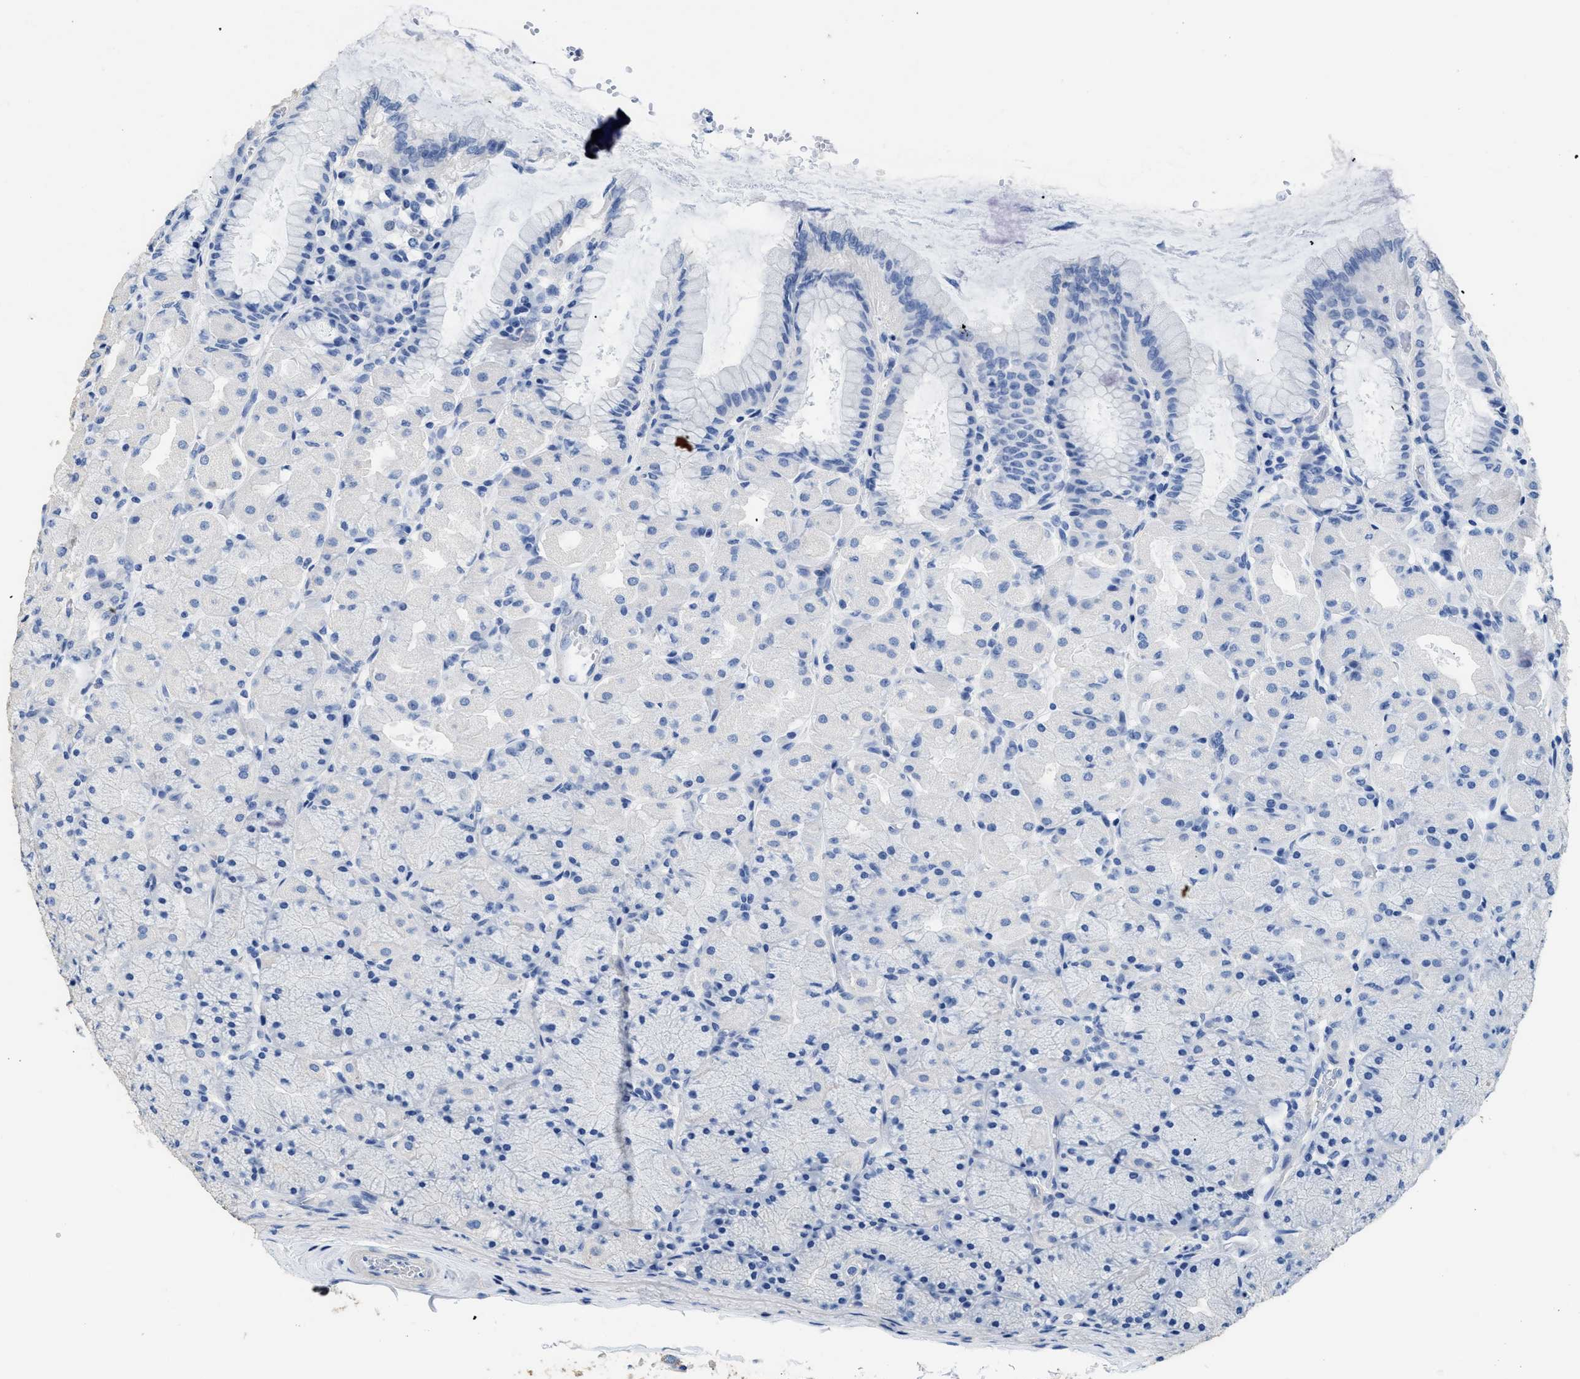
{"staining": {"intensity": "negative", "quantity": "none", "location": "none"}, "tissue": "stomach", "cell_type": "Glandular cells", "image_type": "normal", "snomed": [{"axis": "morphology", "description": "Normal tissue, NOS"}, {"axis": "topography", "description": "Stomach, upper"}], "caption": "An image of stomach stained for a protein exhibits no brown staining in glandular cells. The staining was performed using DAB to visualize the protein expression in brown, while the nuclei were stained in blue with hematoxylin (Magnification: 20x).", "gene": "DLC1", "patient": {"sex": "female", "age": 56}}